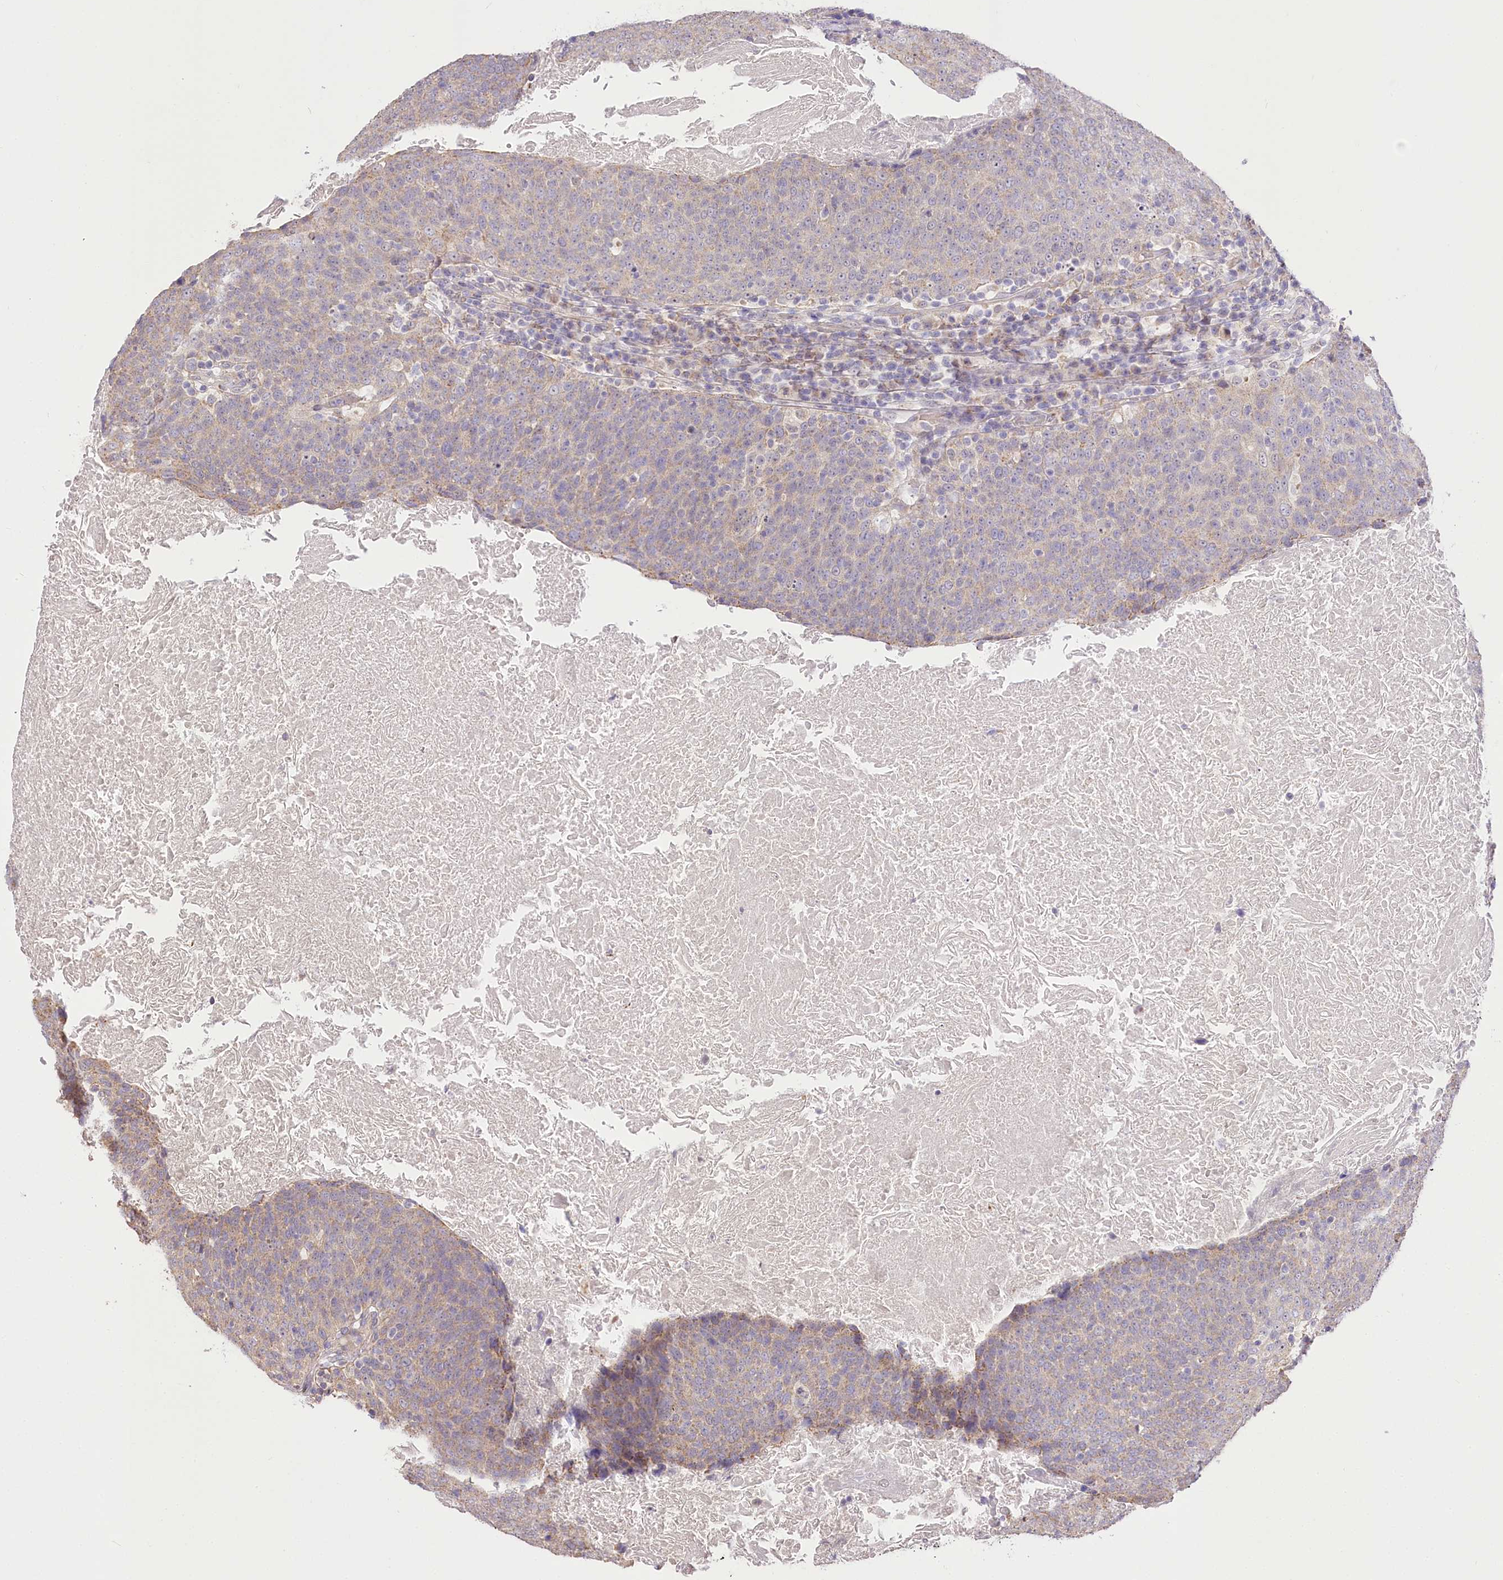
{"staining": {"intensity": "weak", "quantity": "25%-75%", "location": "cytoplasmic/membranous"}, "tissue": "head and neck cancer", "cell_type": "Tumor cells", "image_type": "cancer", "snomed": [{"axis": "morphology", "description": "Squamous cell carcinoma, NOS"}, {"axis": "morphology", "description": "Squamous cell carcinoma, metastatic, NOS"}, {"axis": "topography", "description": "Lymph node"}, {"axis": "topography", "description": "Head-Neck"}], "caption": "Immunohistochemical staining of human head and neck squamous cell carcinoma shows low levels of weak cytoplasmic/membranous expression in approximately 25%-75% of tumor cells.", "gene": "ZNF226", "patient": {"sex": "male", "age": 62}}